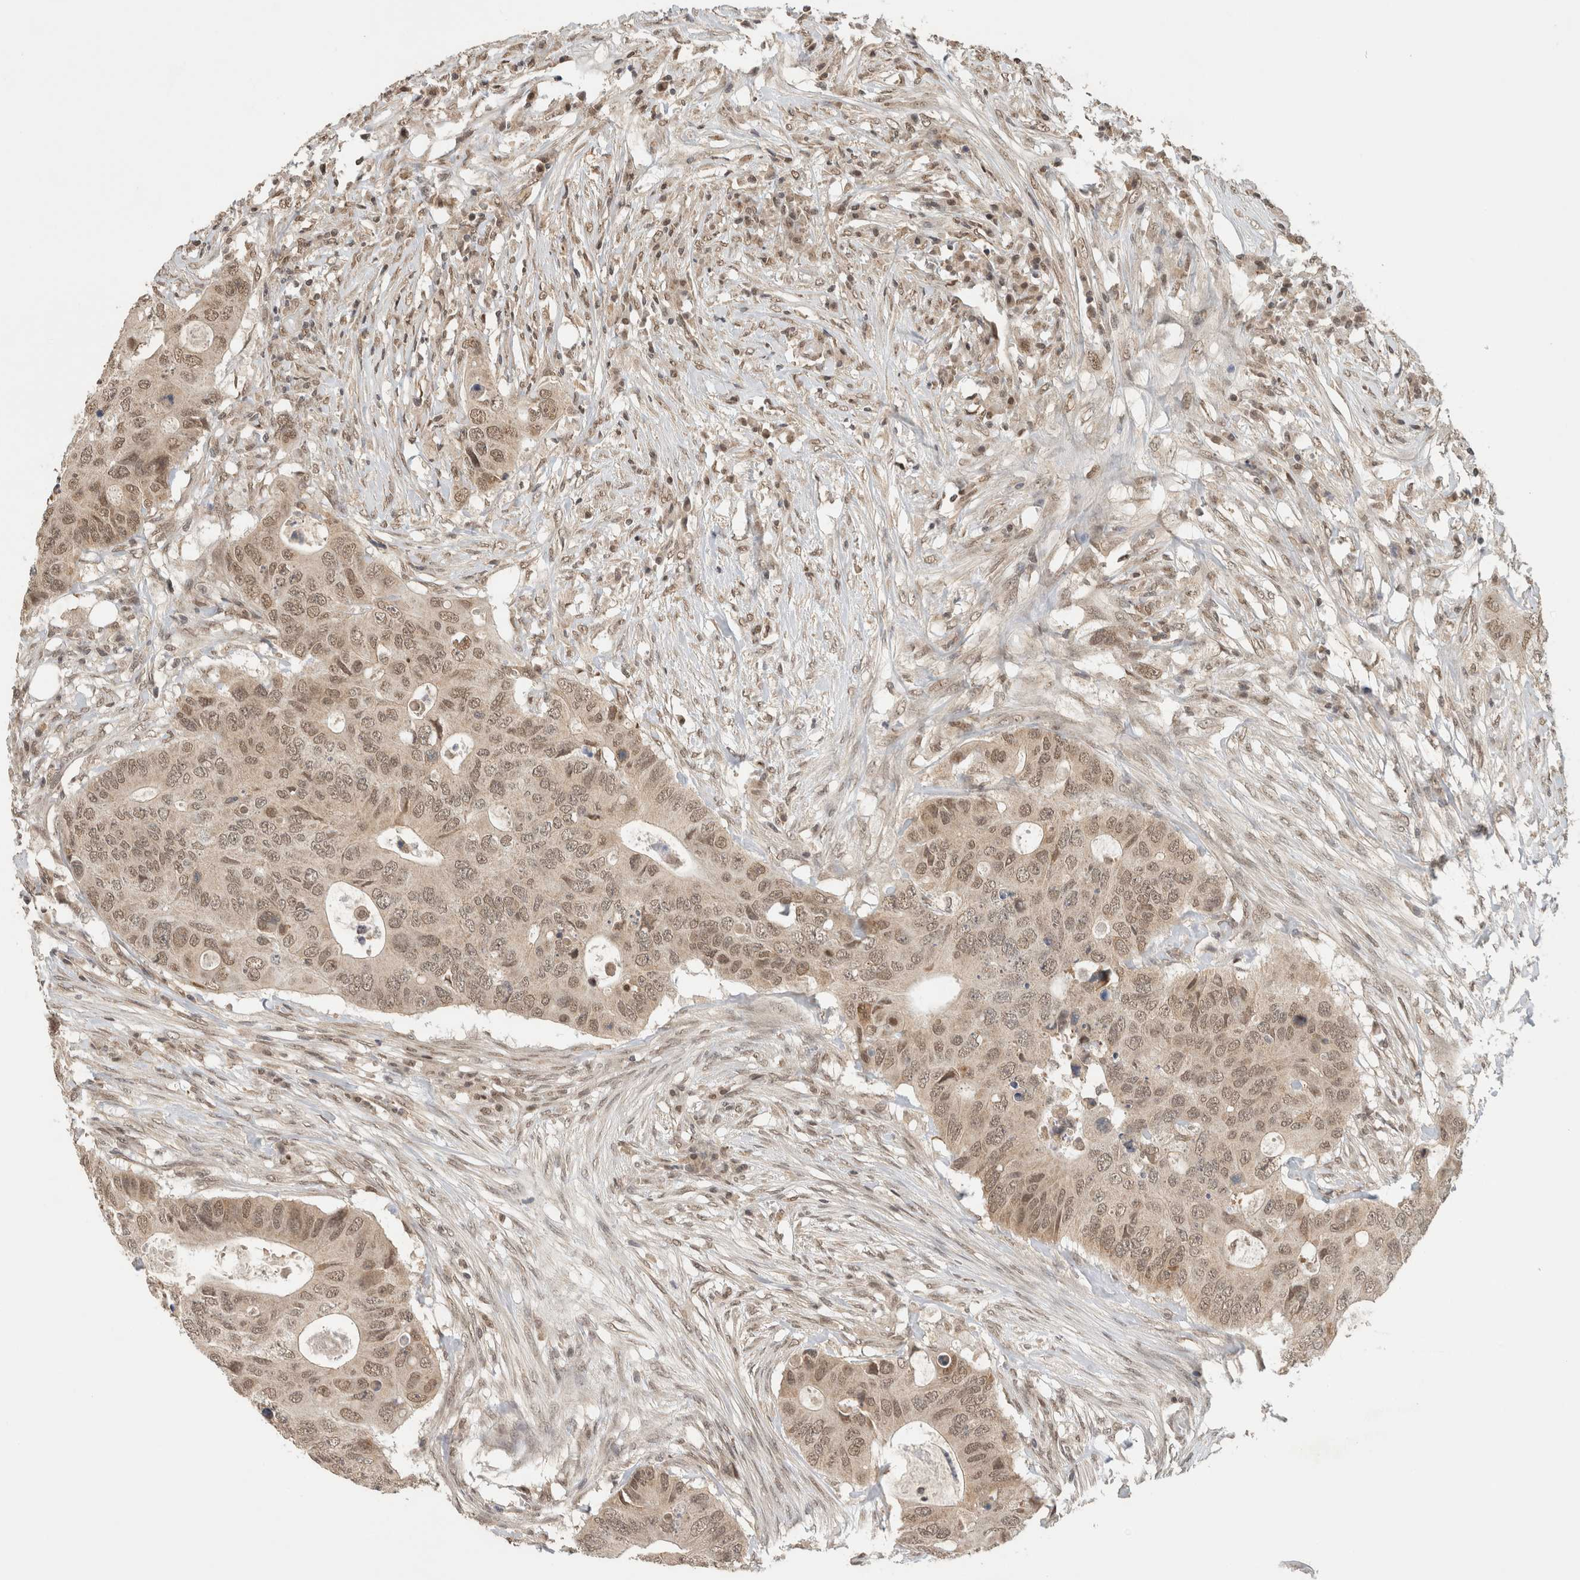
{"staining": {"intensity": "weak", "quantity": ">75%", "location": "nuclear"}, "tissue": "colorectal cancer", "cell_type": "Tumor cells", "image_type": "cancer", "snomed": [{"axis": "morphology", "description": "Adenocarcinoma, NOS"}, {"axis": "topography", "description": "Colon"}], "caption": "The image reveals staining of colorectal cancer, revealing weak nuclear protein expression (brown color) within tumor cells.", "gene": "C1orf21", "patient": {"sex": "male", "age": 71}}